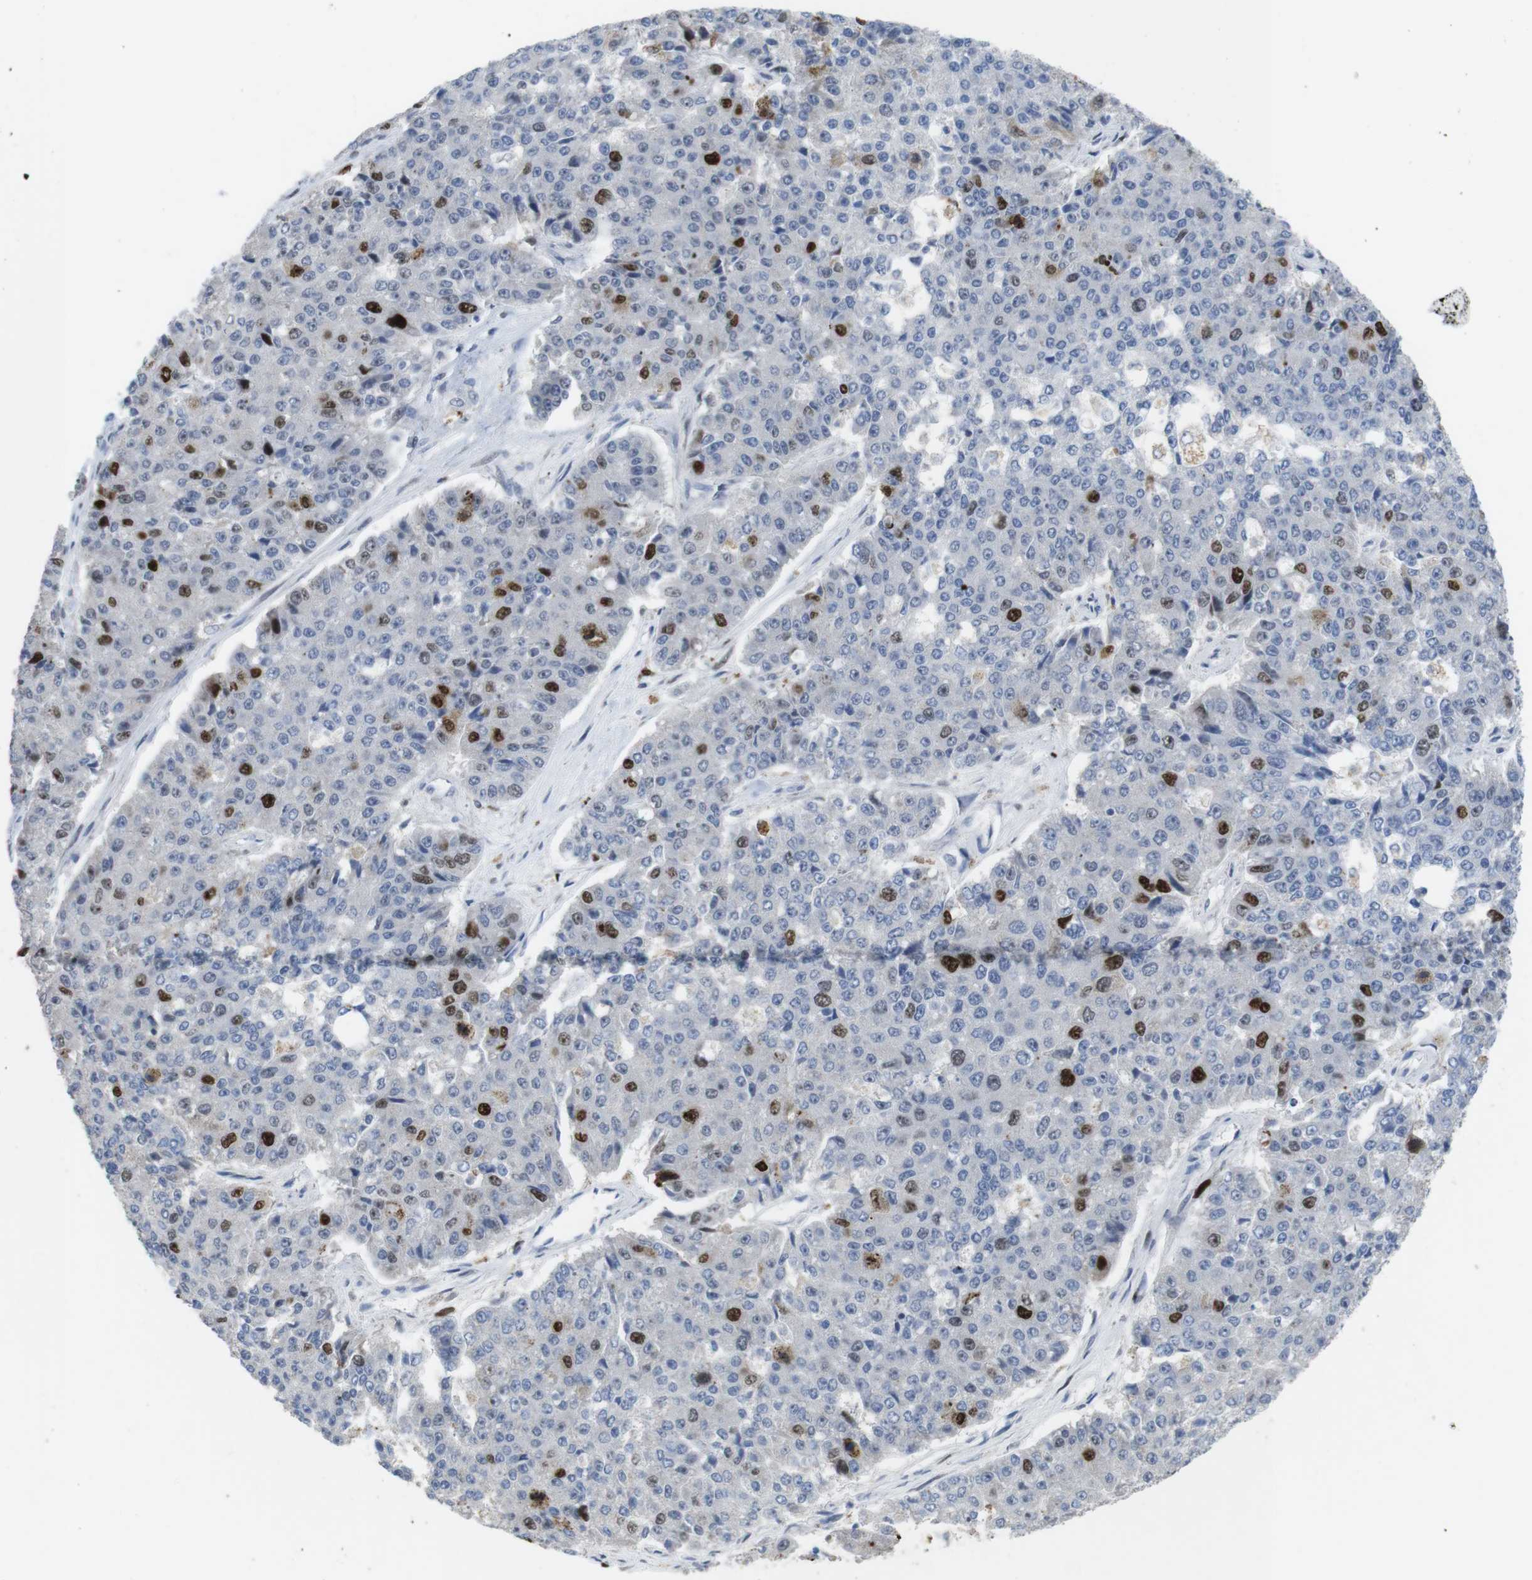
{"staining": {"intensity": "strong", "quantity": "<25%", "location": "nuclear"}, "tissue": "pancreatic cancer", "cell_type": "Tumor cells", "image_type": "cancer", "snomed": [{"axis": "morphology", "description": "Adenocarcinoma, NOS"}, {"axis": "topography", "description": "Pancreas"}], "caption": "Tumor cells show medium levels of strong nuclear staining in about <25% of cells in human pancreatic adenocarcinoma.", "gene": "KPNA2", "patient": {"sex": "male", "age": 50}}